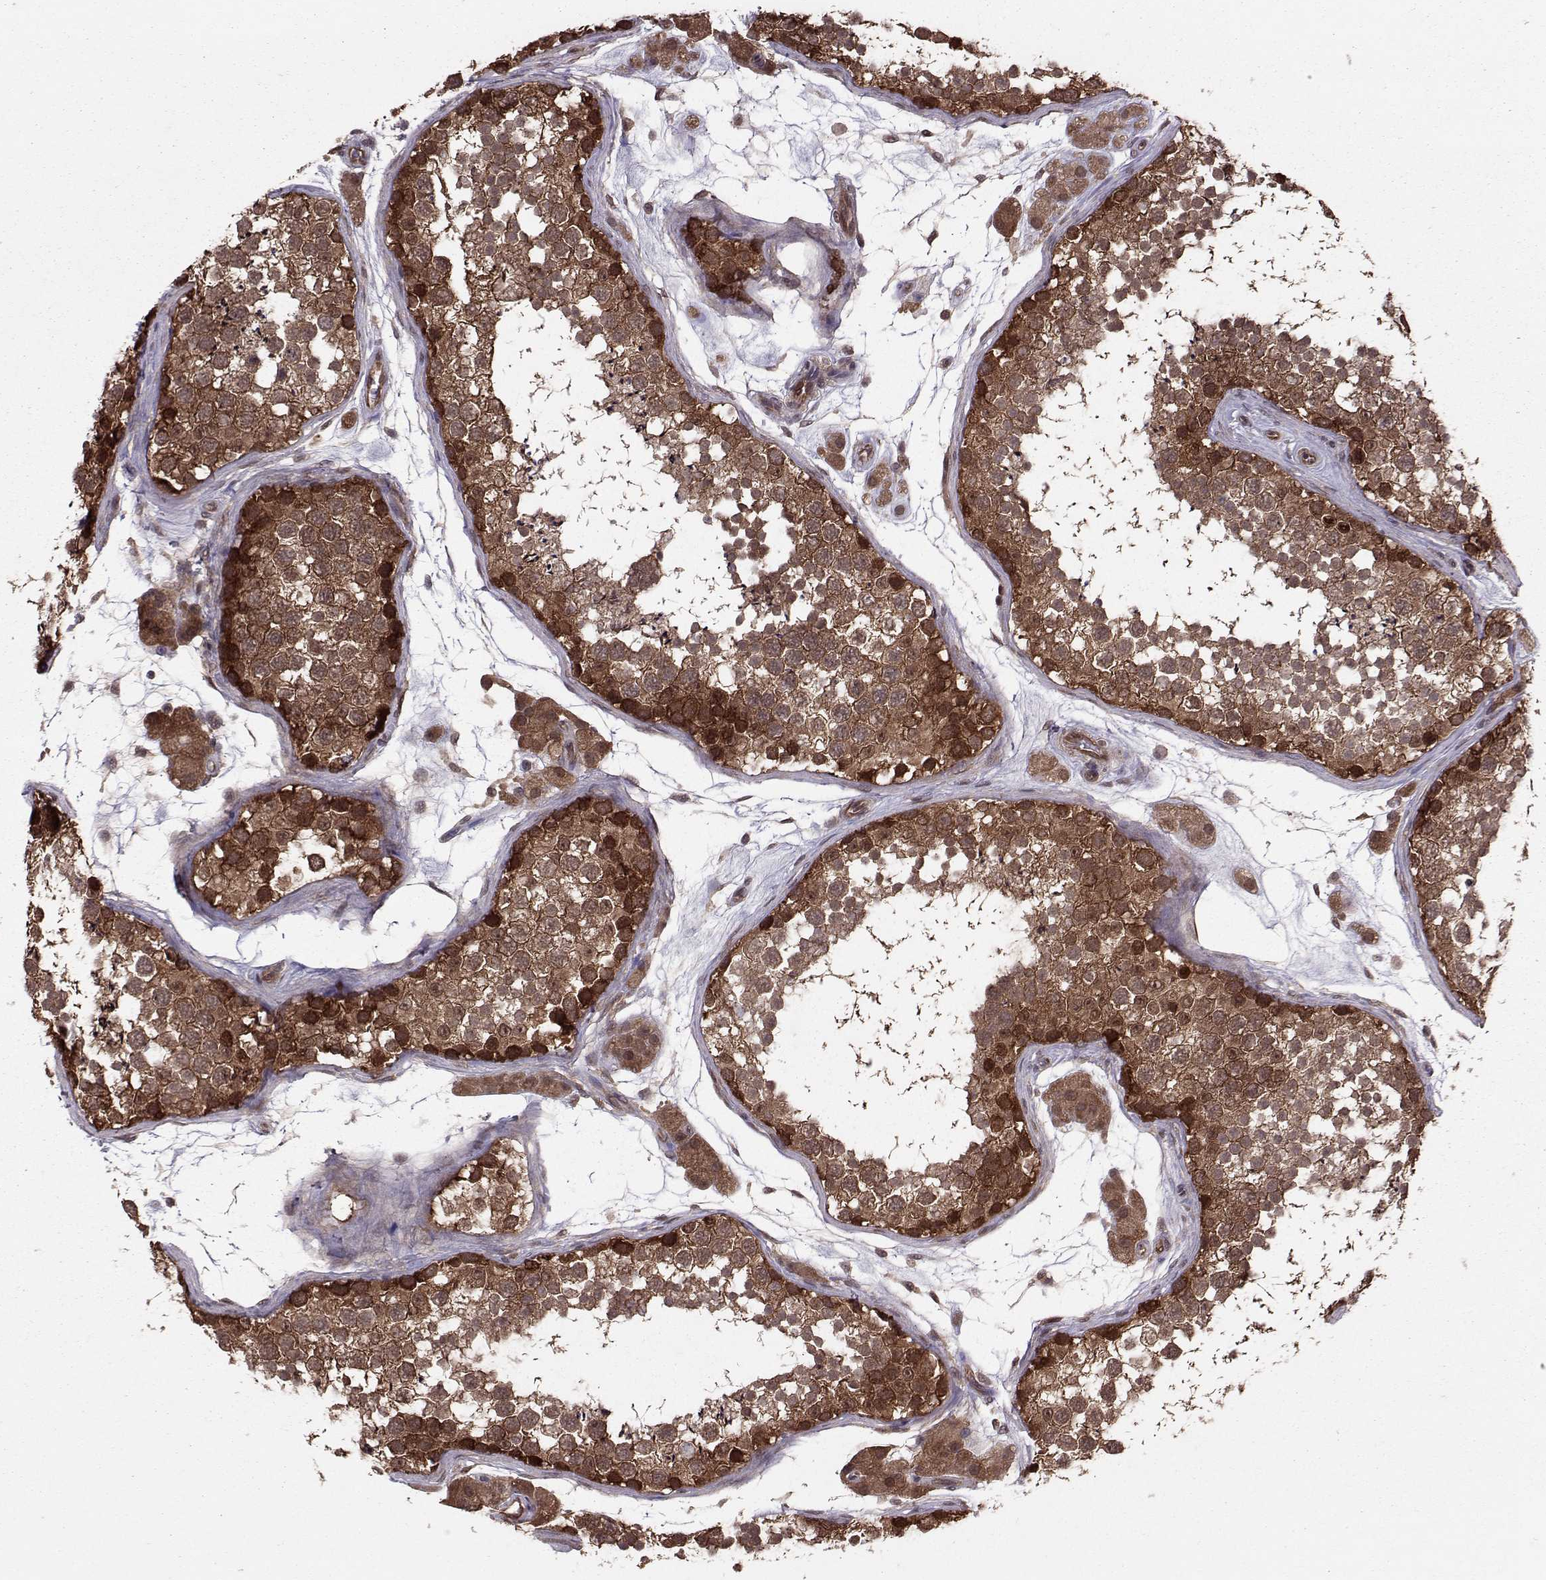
{"staining": {"intensity": "strong", "quantity": "<25%", "location": "cytoplasmic/membranous,nuclear"}, "tissue": "testis", "cell_type": "Cells in seminiferous ducts", "image_type": "normal", "snomed": [{"axis": "morphology", "description": "Normal tissue, NOS"}, {"axis": "topography", "description": "Testis"}], "caption": "This image reveals IHC staining of unremarkable human testis, with medium strong cytoplasmic/membranous,nuclear expression in about <25% of cells in seminiferous ducts.", "gene": "PPP2R2A", "patient": {"sex": "male", "age": 41}}